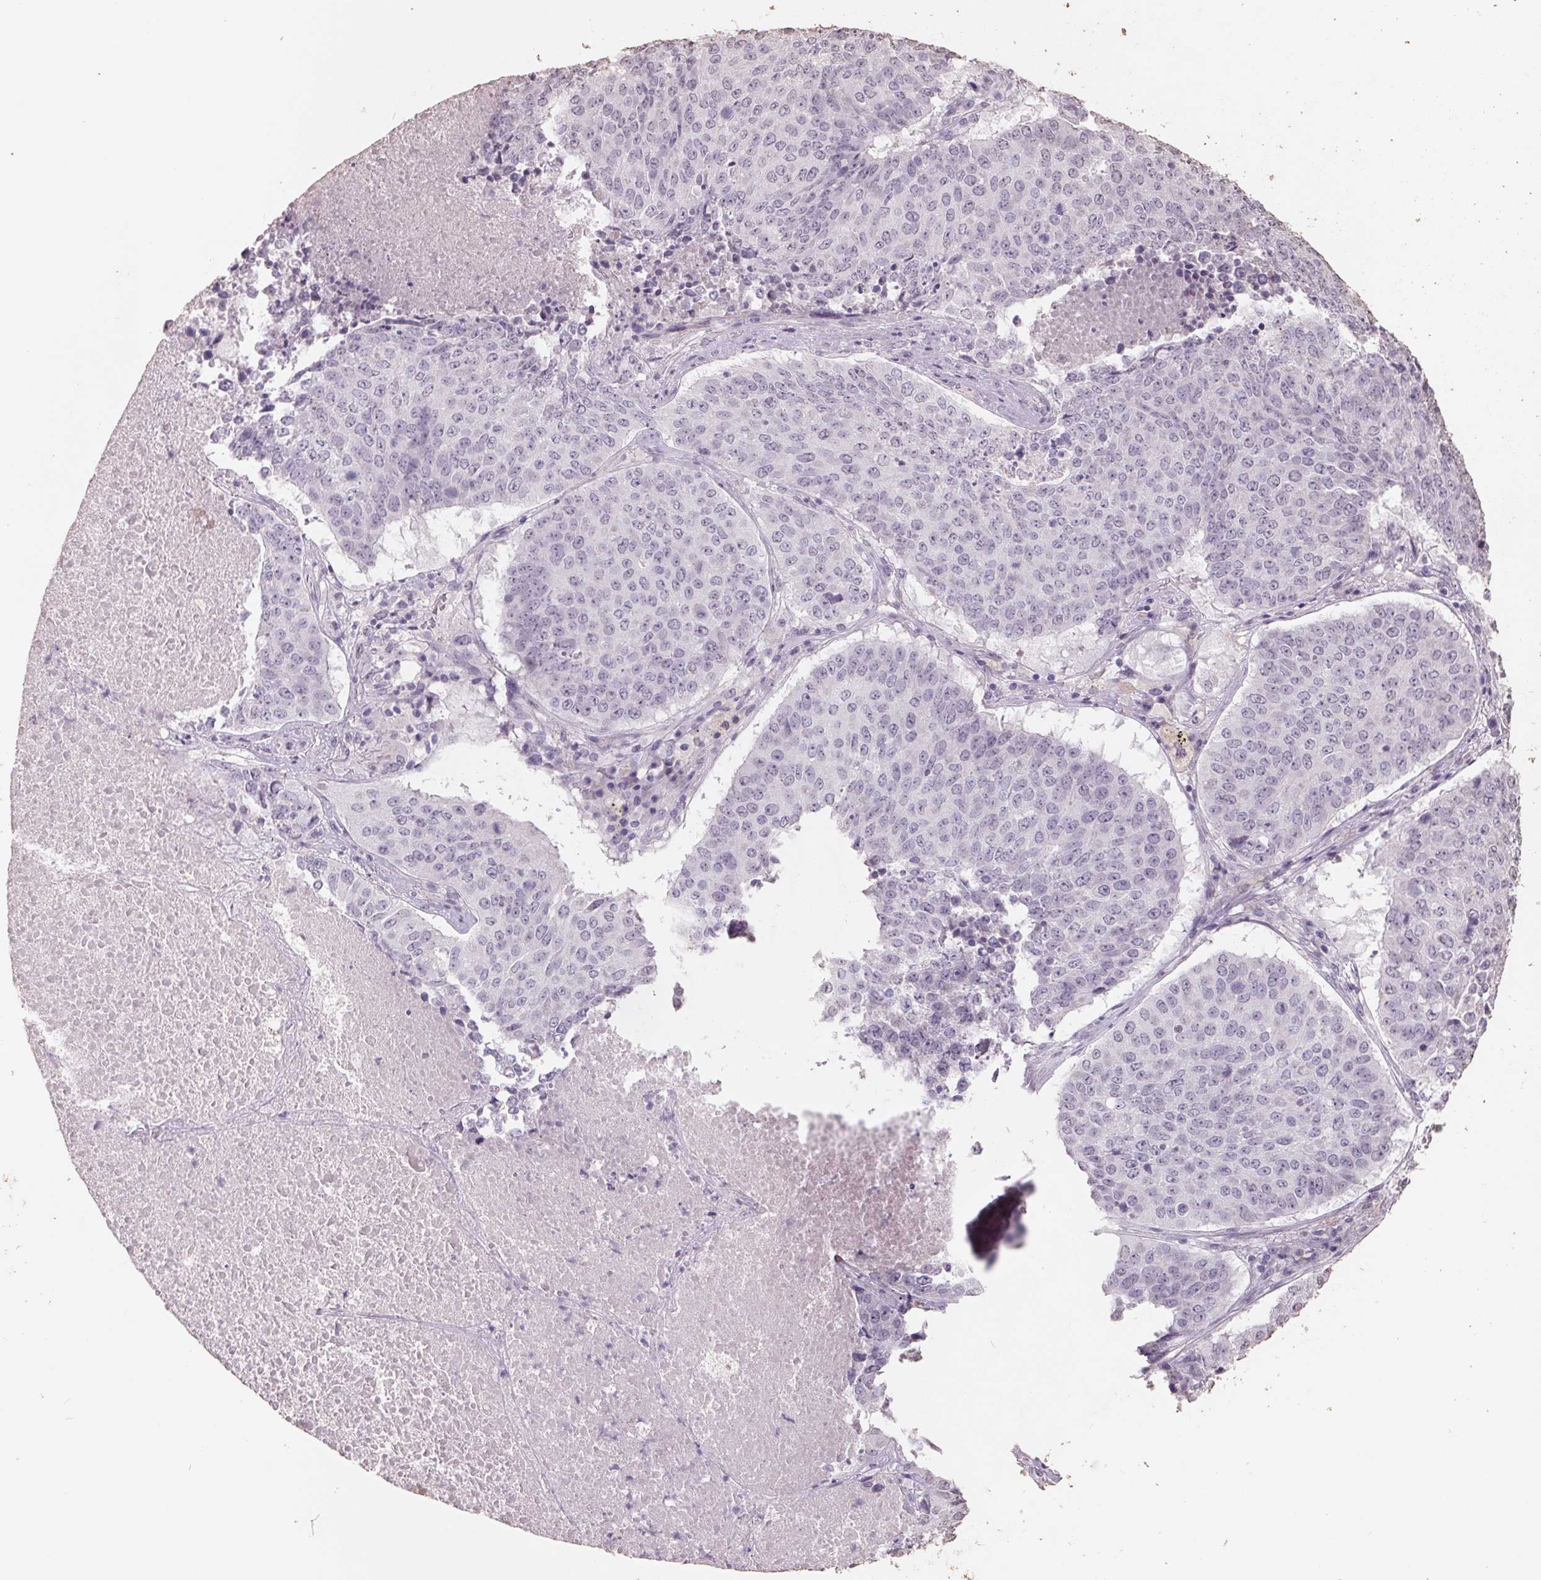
{"staining": {"intensity": "negative", "quantity": "none", "location": "none"}, "tissue": "lung cancer", "cell_type": "Tumor cells", "image_type": "cancer", "snomed": [{"axis": "morphology", "description": "Normal tissue, NOS"}, {"axis": "morphology", "description": "Squamous cell carcinoma, NOS"}, {"axis": "topography", "description": "Bronchus"}, {"axis": "topography", "description": "Lung"}], "caption": "IHC of lung cancer (squamous cell carcinoma) demonstrates no positivity in tumor cells.", "gene": "FTCD", "patient": {"sex": "male", "age": 64}}